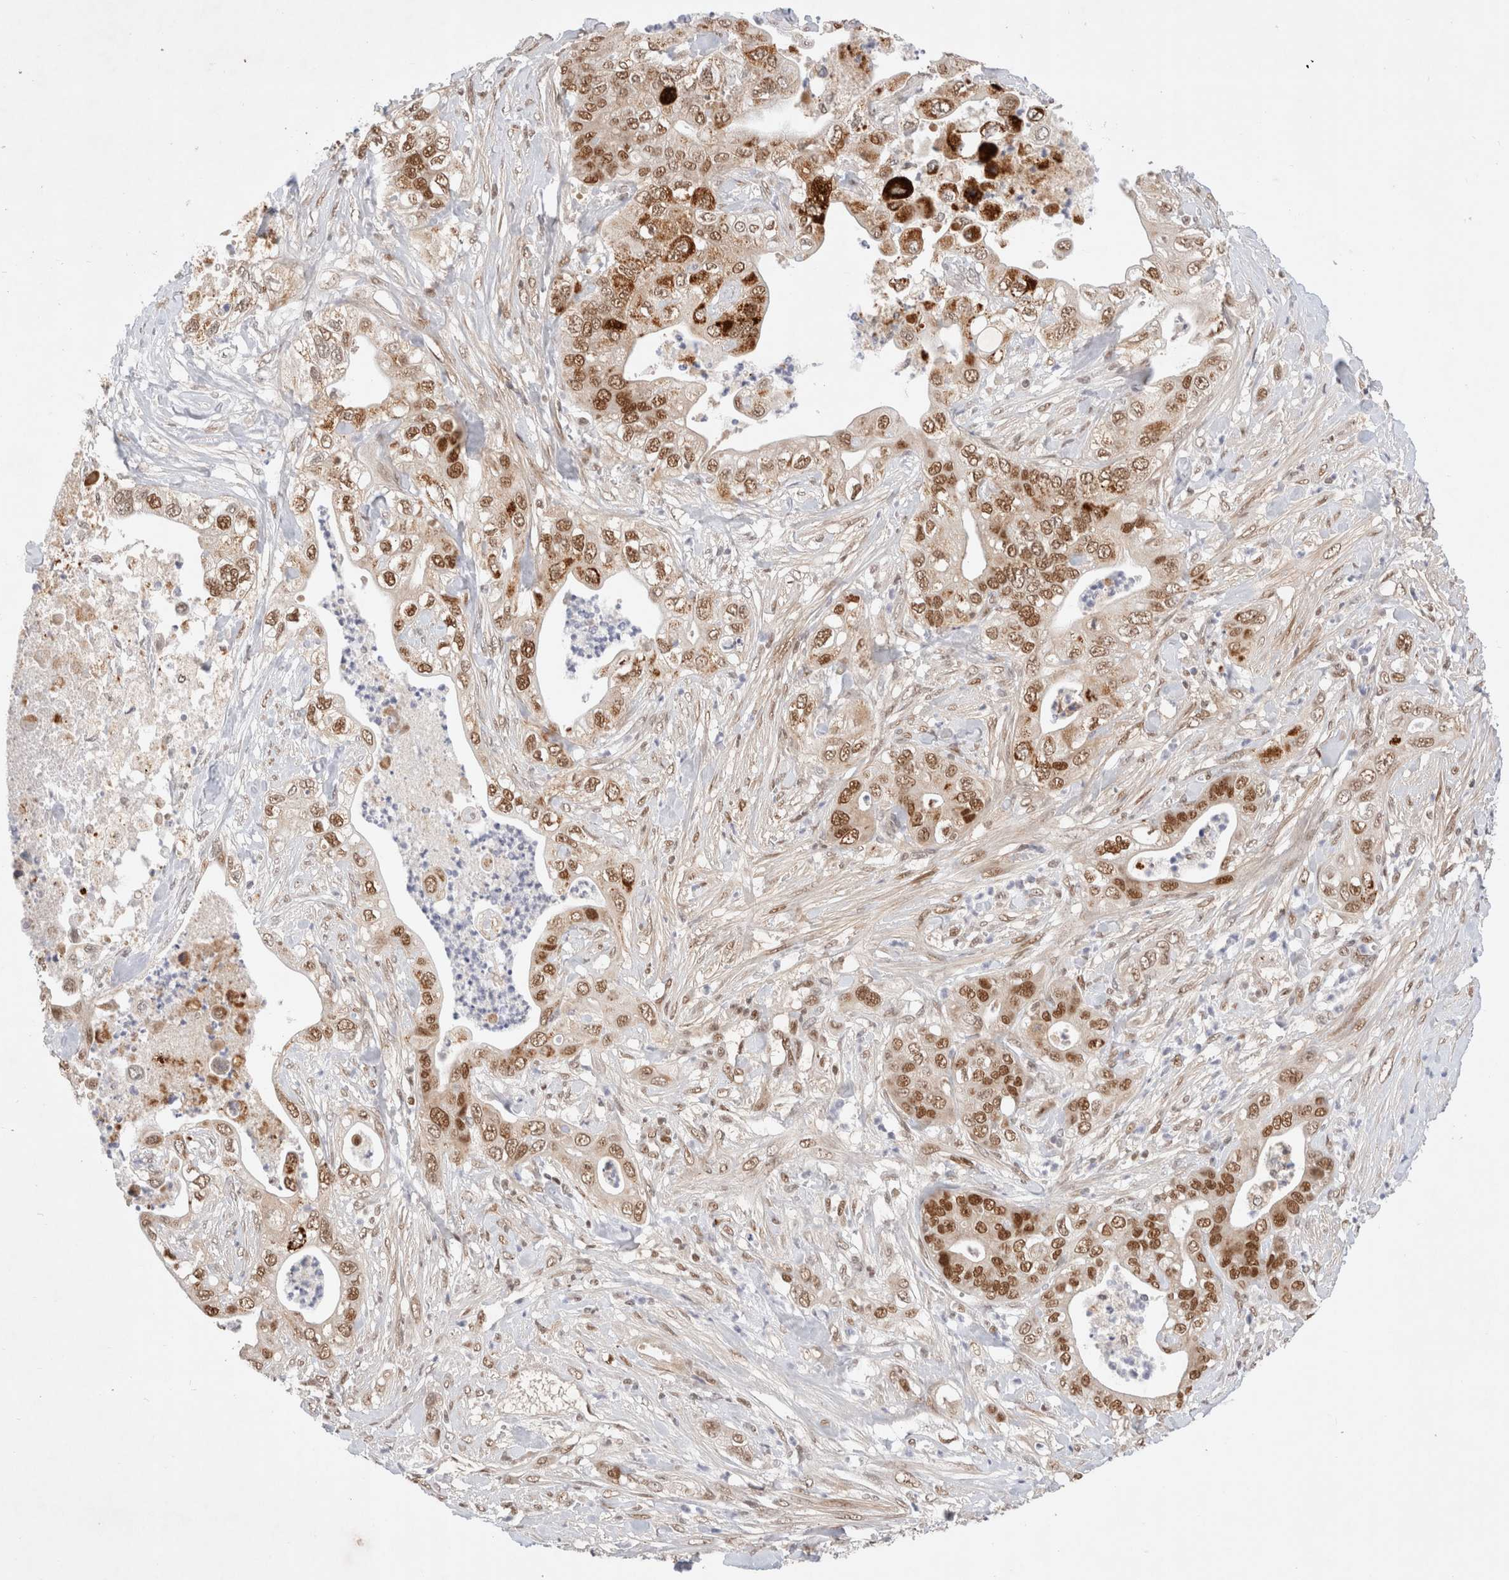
{"staining": {"intensity": "moderate", "quantity": ">75%", "location": "nuclear"}, "tissue": "pancreatic cancer", "cell_type": "Tumor cells", "image_type": "cancer", "snomed": [{"axis": "morphology", "description": "Adenocarcinoma, NOS"}, {"axis": "topography", "description": "Pancreas"}], "caption": "This histopathology image displays adenocarcinoma (pancreatic) stained with immunohistochemistry to label a protein in brown. The nuclear of tumor cells show moderate positivity for the protein. Nuclei are counter-stained blue.", "gene": "GTF2I", "patient": {"sex": "female", "age": 78}}